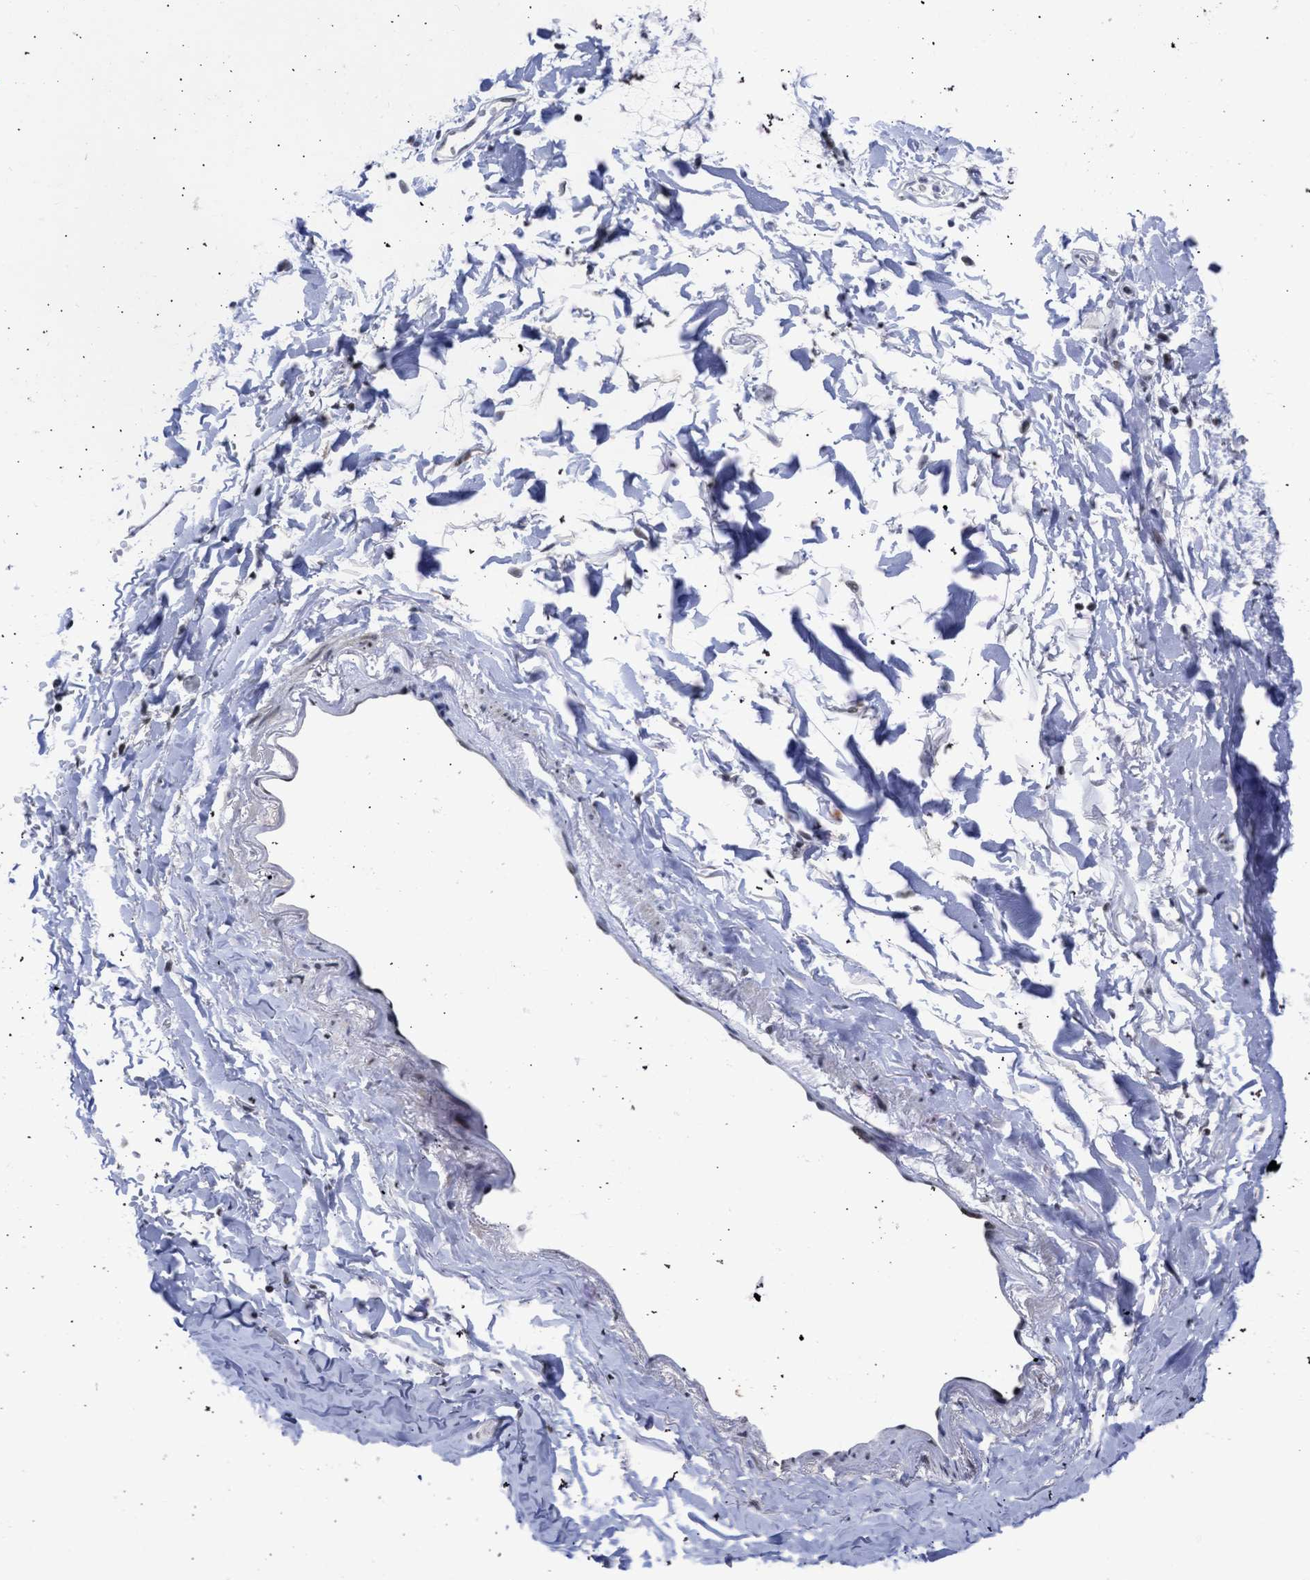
{"staining": {"intensity": "negative", "quantity": "none", "location": "none"}, "tissue": "adipose tissue", "cell_type": "Adipocytes", "image_type": "normal", "snomed": [{"axis": "morphology", "description": "Normal tissue, NOS"}, {"axis": "topography", "description": "Cartilage tissue"}, {"axis": "topography", "description": "Bronchus"}], "caption": "Protein analysis of normal adipose tissue demonstrates no significant staining in adipocytes. Nuclei are stained in blue.", "gene": "DDX41", "patient": {"sex": "female", "age": 73}}